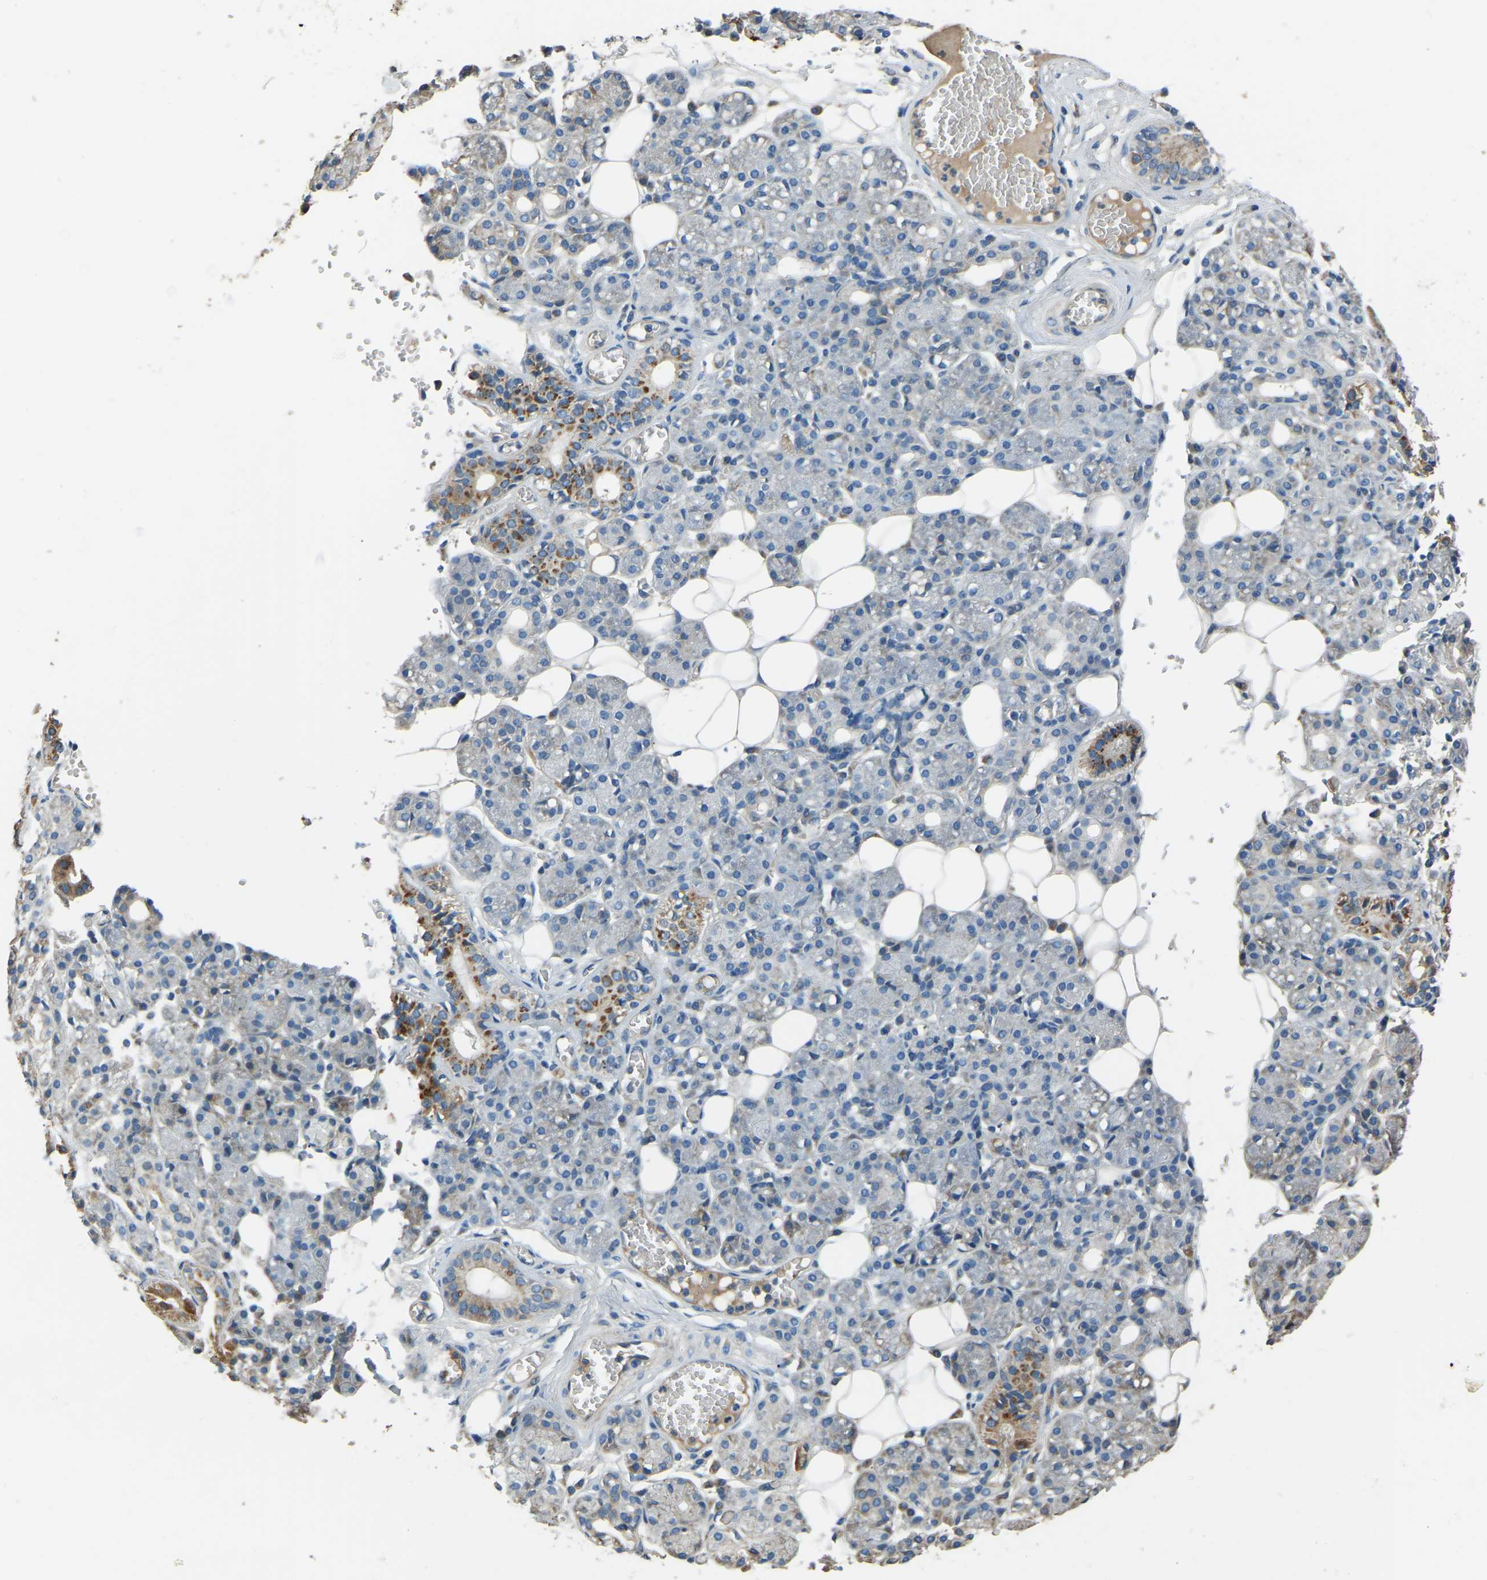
{"staining": {"intensity": "moderate", "quantity": "<25%", "location": "cytoplasmic/membranous"}, "tissue": "salivary gland", "cell_type": "Glandular cells", "image_type": "normal", "snomed": [{"axis": "morphology", "description": "Normal tissue, NOS"}, {"axis": "topography", "description": "Salivary gland"}], "caption": "This photomicrograph shows unremarkable salivary gland stained with immunohistochemistry to label a protein in brown. The cytoplasmic/membranous of glandular cells show moderate positivity for the protein. Nuclei are counter-stained blue.", "gene": "COL3A1", "patient": {"sex": "male", "age": 63}}